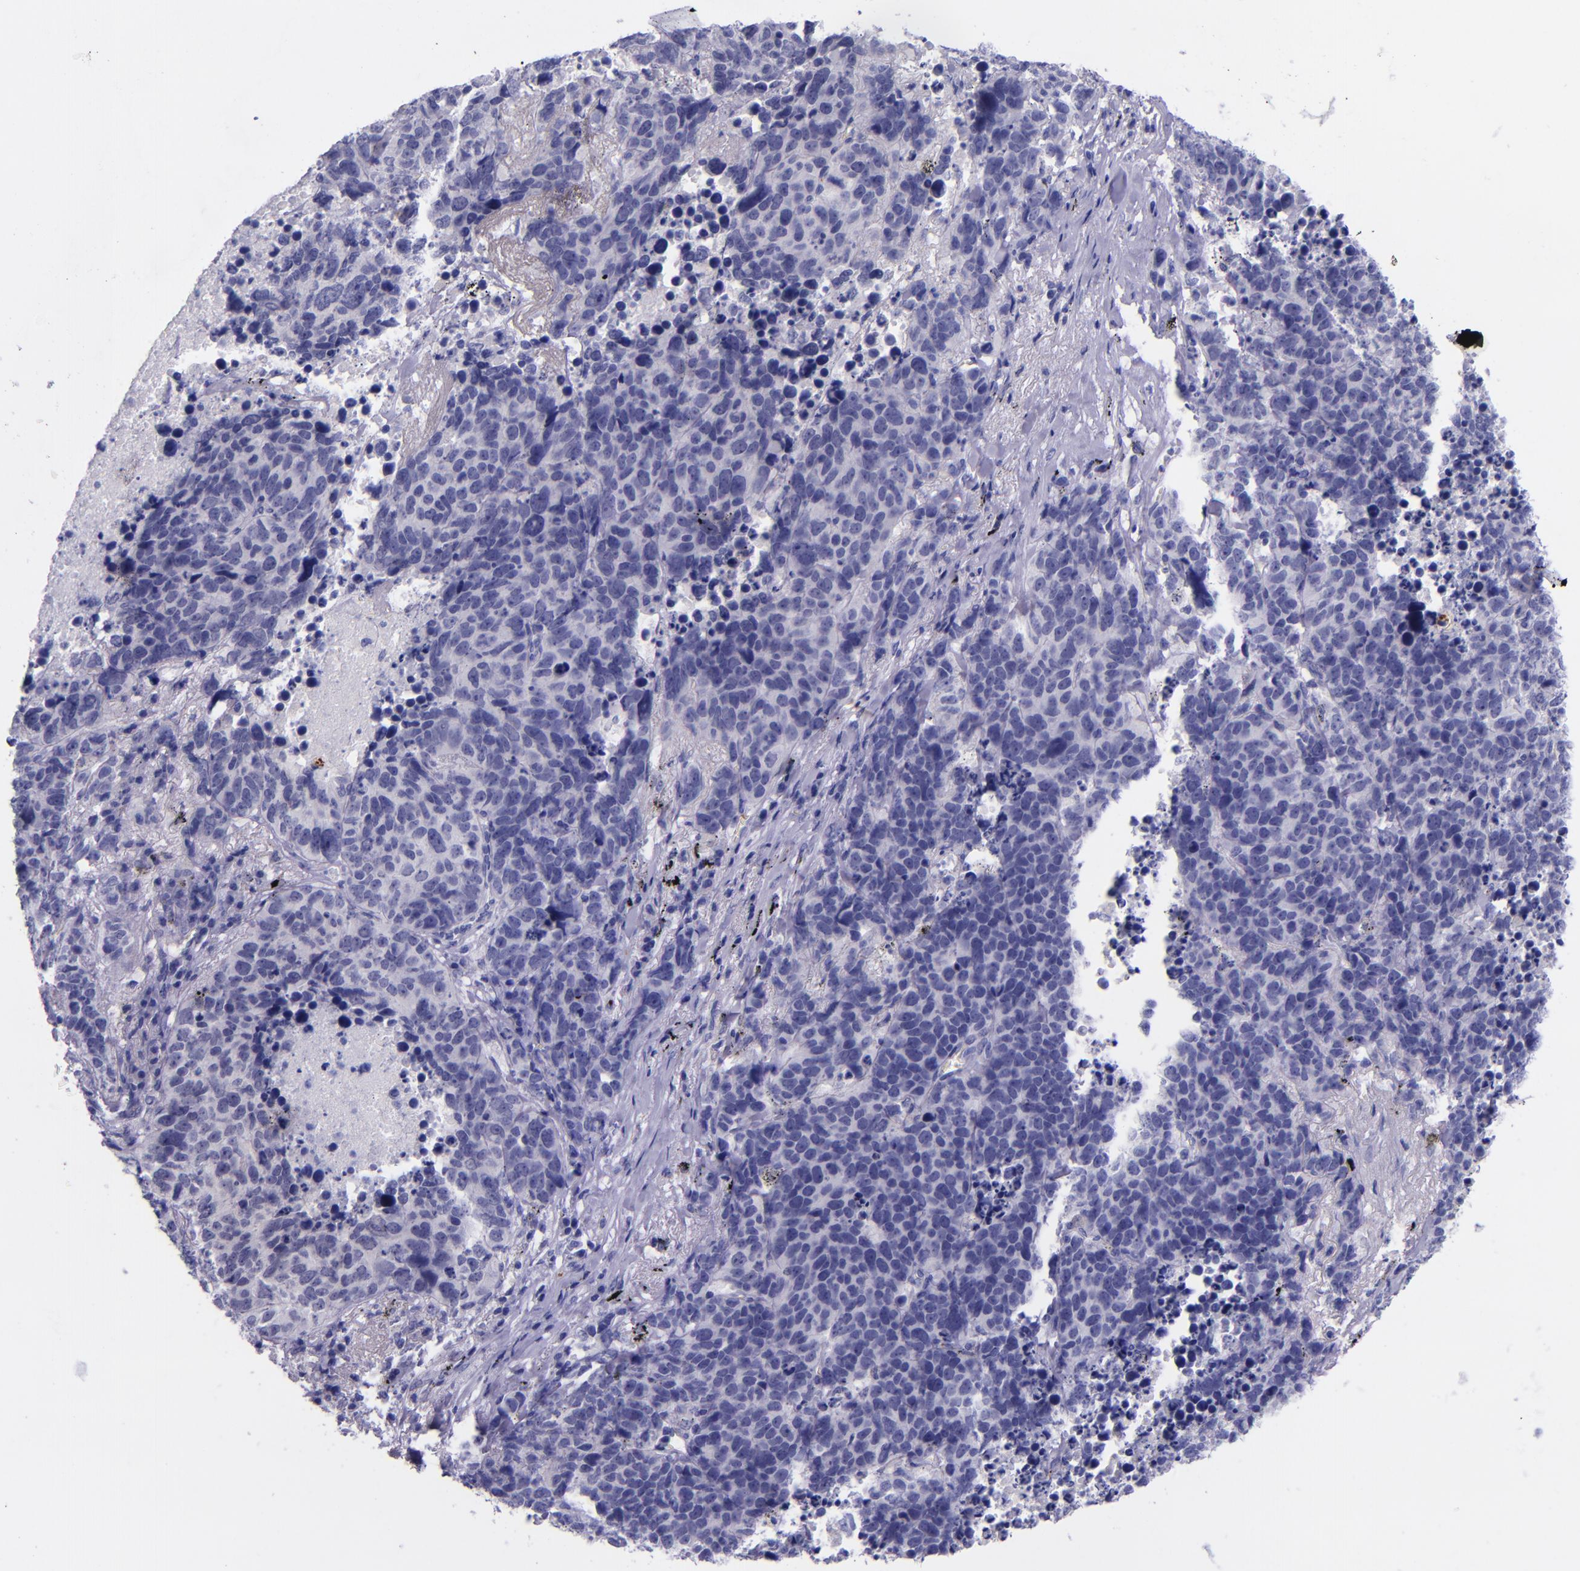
{"staining": {"intensity": "negative", "quantity": "none", "location": "none"}, "tissue": "lung cancer", "cell_type": "Tumor cells", "image_type": "cancer", "snomed": [{"axis": "morphology", "description": "Carcinoid, malignant, NOS"}, {"axis": "topography", "description": "Lung"}], "caption": "An immunohistochemistry (IHC) image of carcinoid (malignant) (lung) is shown. There is no staining in tumor cells of carcinoid (malignant) (lung).", "gene": "SELE", "patient": {"sex": "male", "age": 60}}